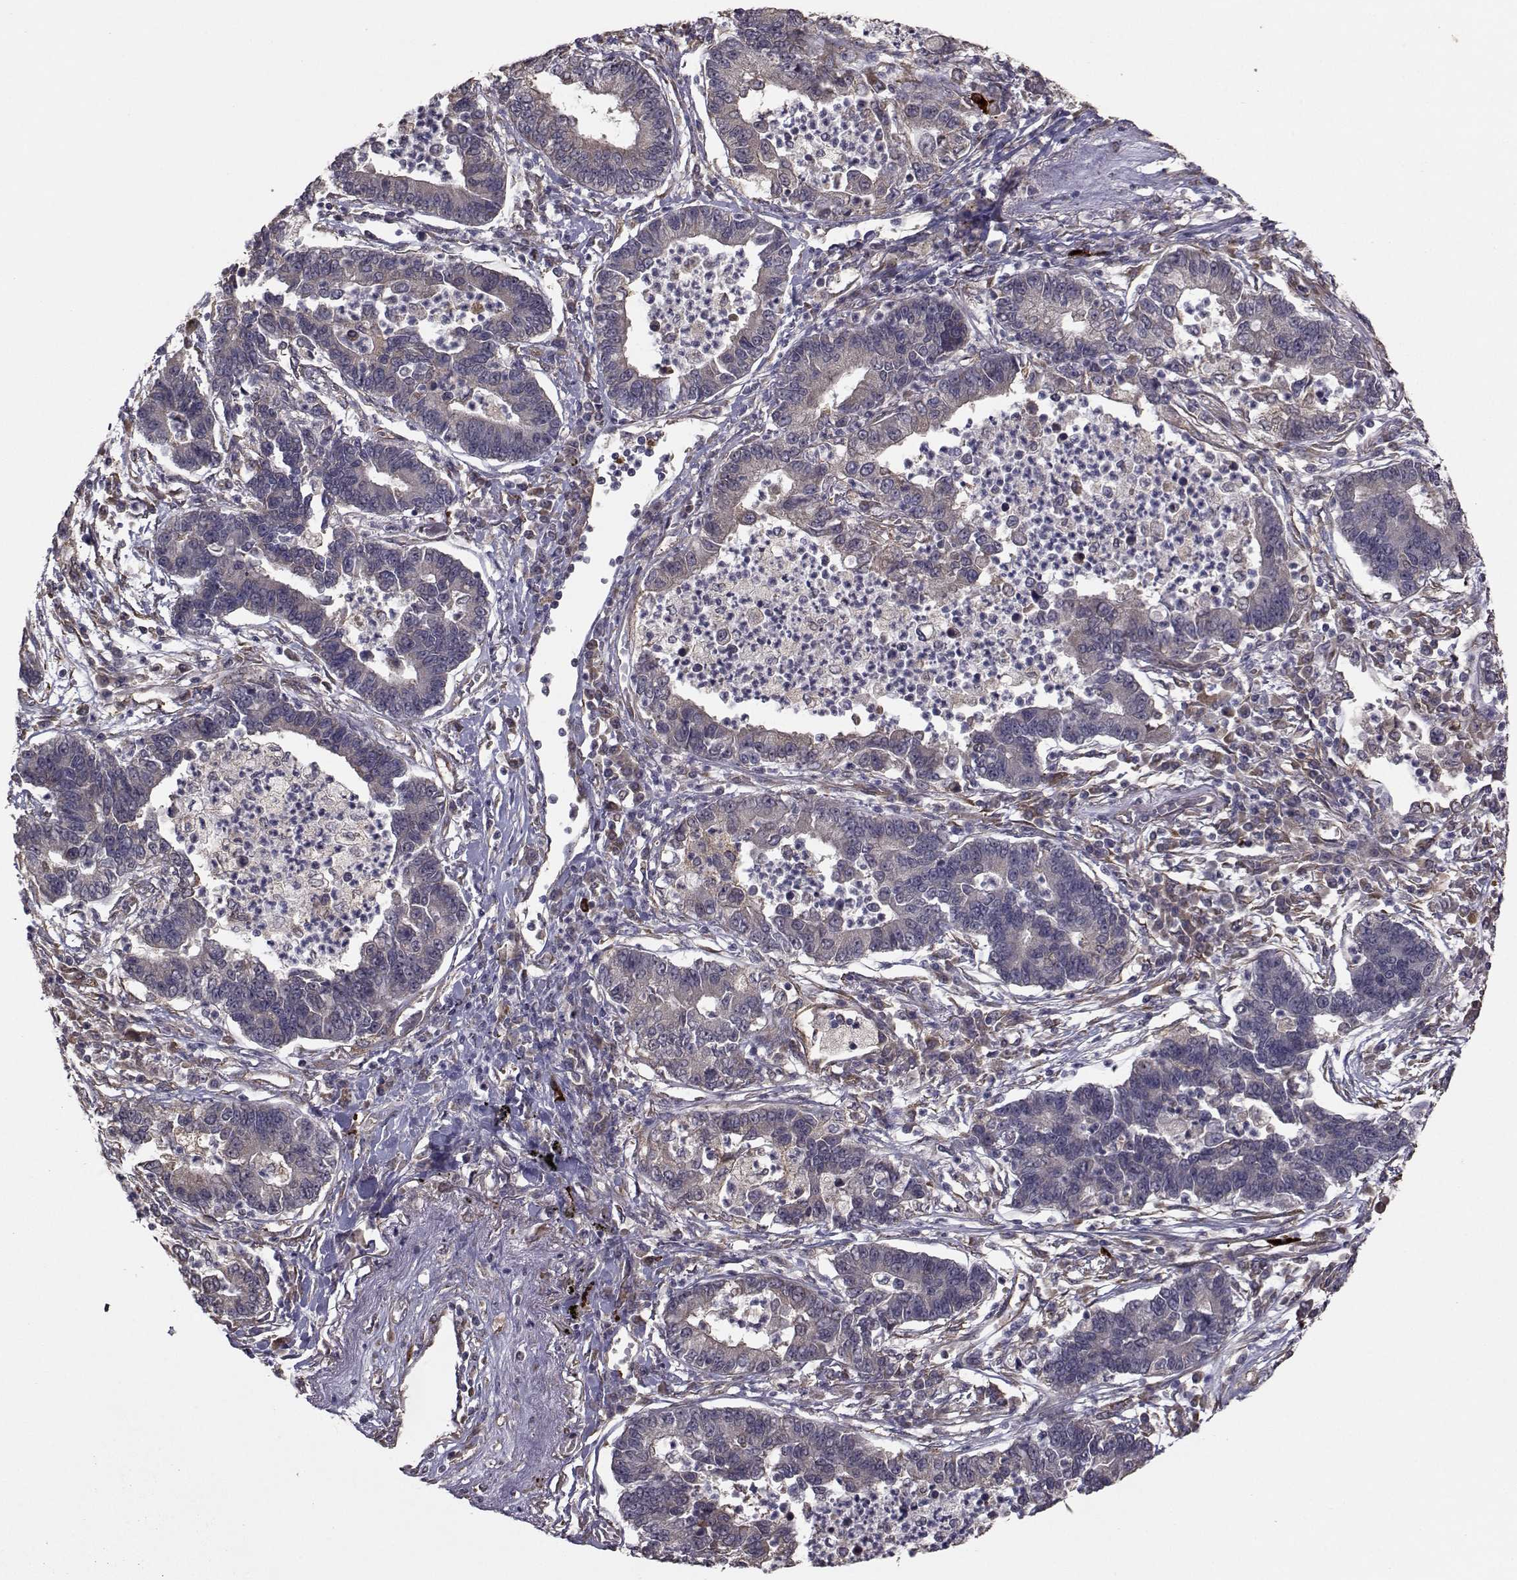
{"staining": {"intensity": "negative", "quantity": "none", "location": "none"}, "tissue": "lung cancer", "cell_type": "Tumor cells", "image_type": "cancer", "snomed": [{"axis": "morphology", "description": "Adenocarcinoma, NOS"}, {"axis": "topography", "description": "Lung"}], "caption": "Immunohistochemistry (IHC) of human lung cancer (adenocarcinoma) reveals no staining in tumor cells.", "gene": "TRIP10", "patient": {"sex": "female", "age": 57}}